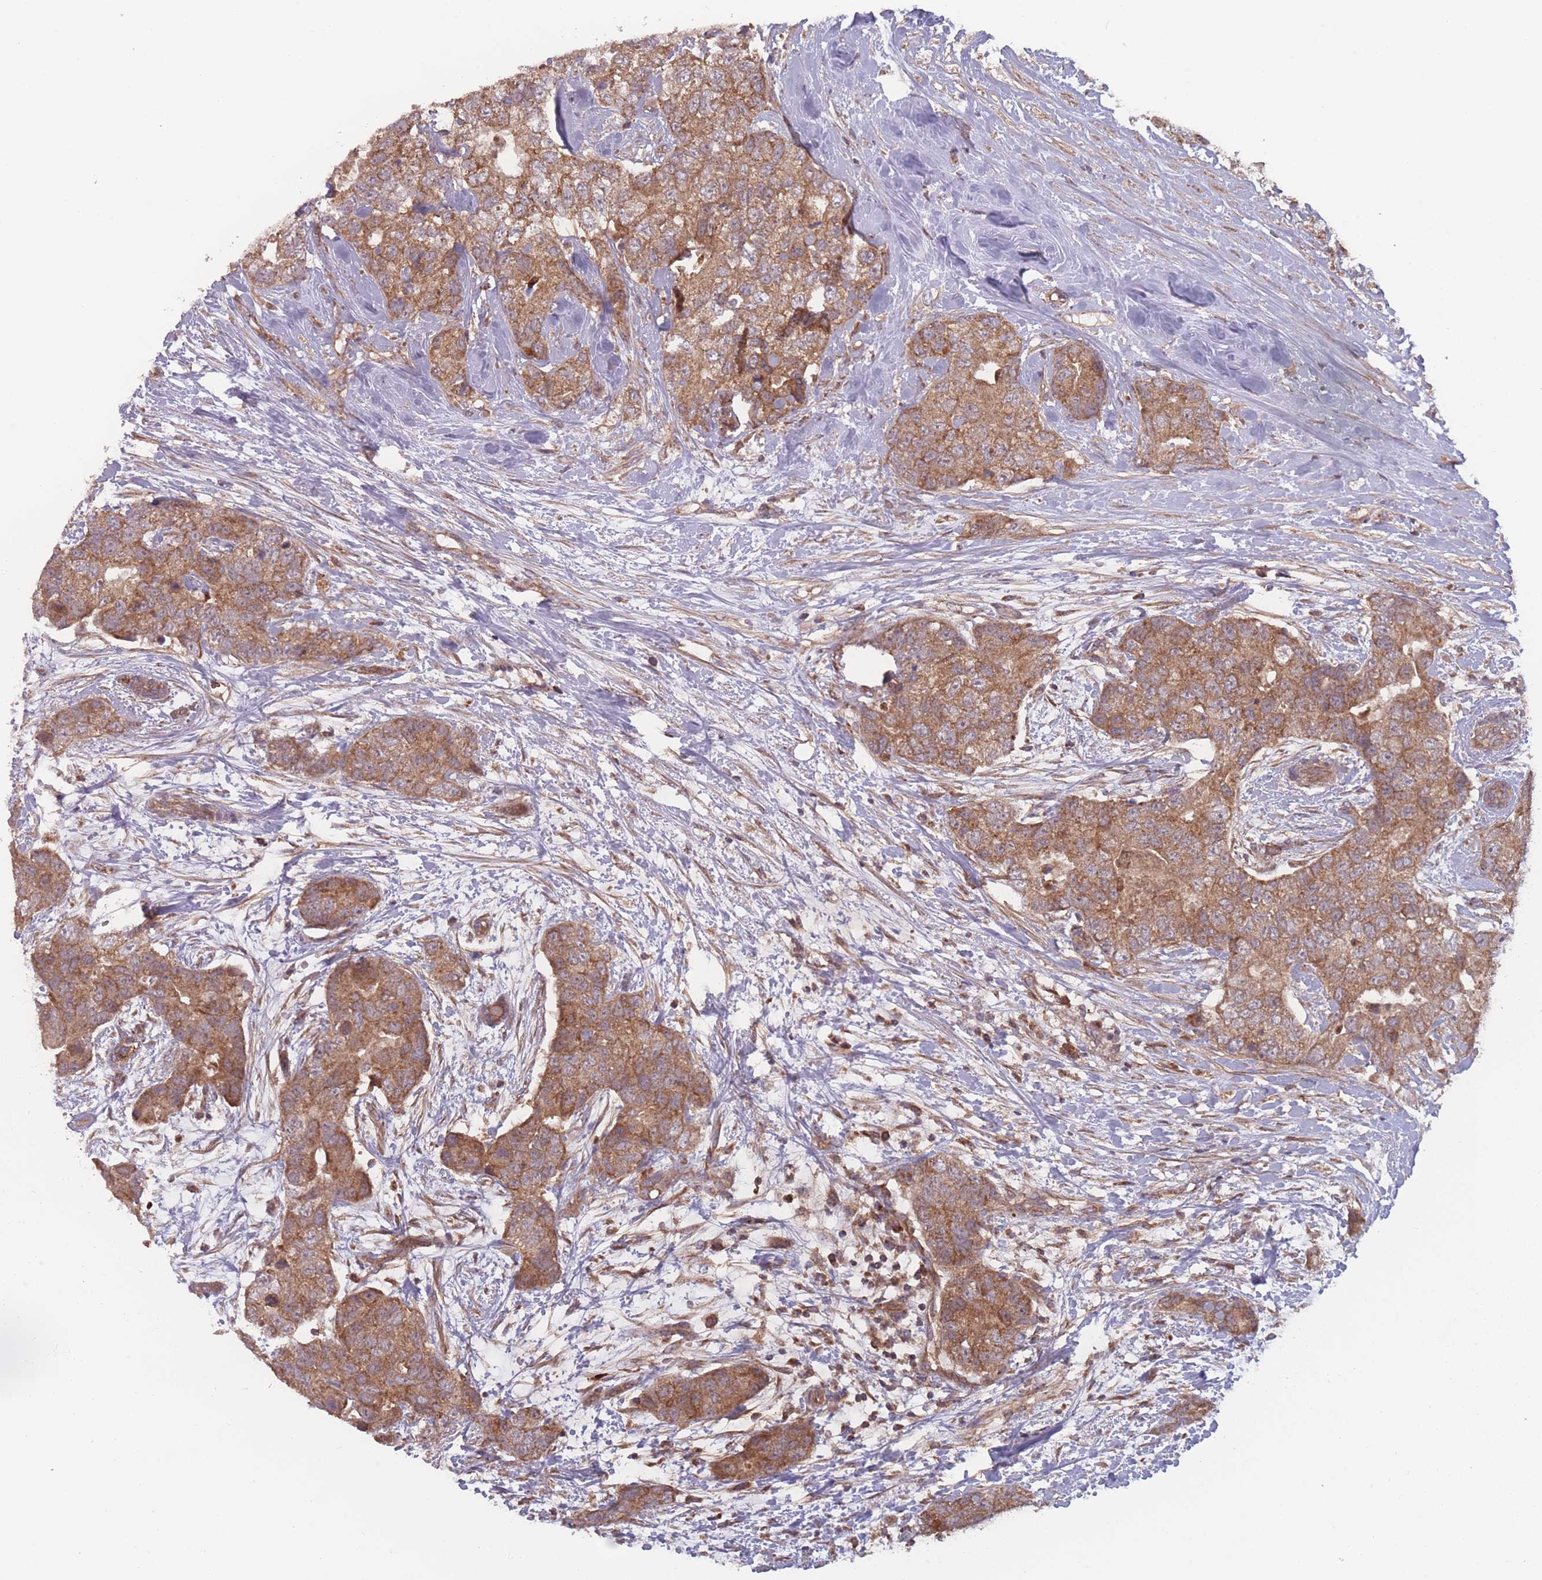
{"staining": {"intensity": "moderate", "quantity": ">75%", "location": "cytoplasmic/membranous"}, "tissue": "breast cancer", "cell_type": "Tumor cells", "image_type": "cancer", "snomed": [{"axis": "morphology", "description": "Duct carcinoma"}, {"axis": "topography", "description": "Breast"}], "caption": "Protein staining demonstrates moderate cytoplasmic/membranous positivity in about >75% of tumor cells in breast cancer. The staining was performed using DAB (3,3'-diaminobenzidine), with brown indicating positive protein expression. Nuclei are stained blue with hematoxylin.", "gene": "ATP5MG", "patient": {"sex": "female", "age": 62}}